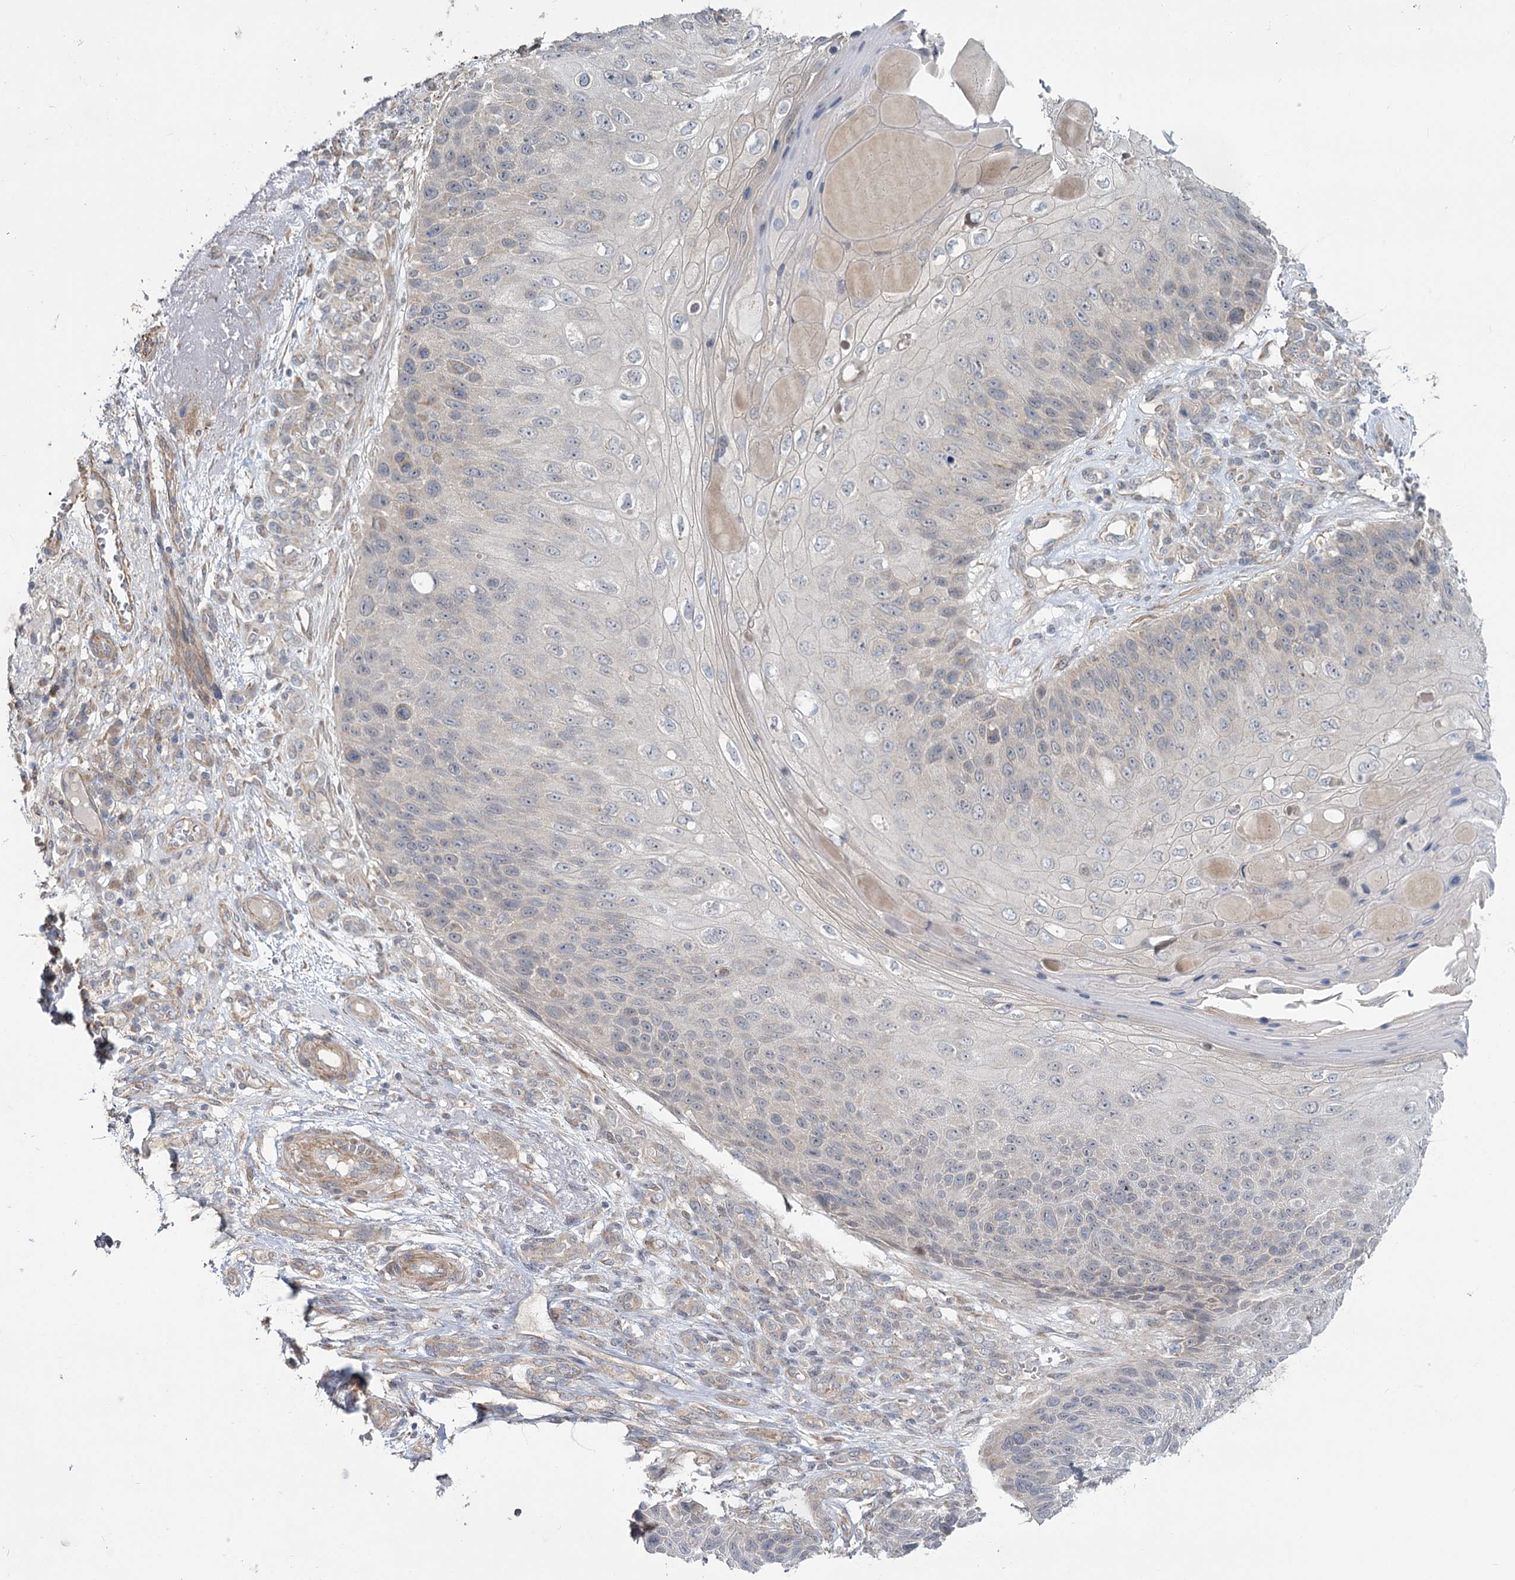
{"staining": {"intensity": "negative", "quantity": "none", "location": "none"}, "tissue": "skin cancer", "cell_type": "Tumor cells", "image_type": "cancer", "snomed": [{"axis": "morphology", "description": "Squamous cell carcinoma, NOS"}, {"axis": "topography", "description": "Skin"}], "caption": "This is a image of IHC staining of skin cancer, which shows no expression in tumor cells.", "gene": "TBC1D9B", "patient": {"sex": "female", "age": 88}}